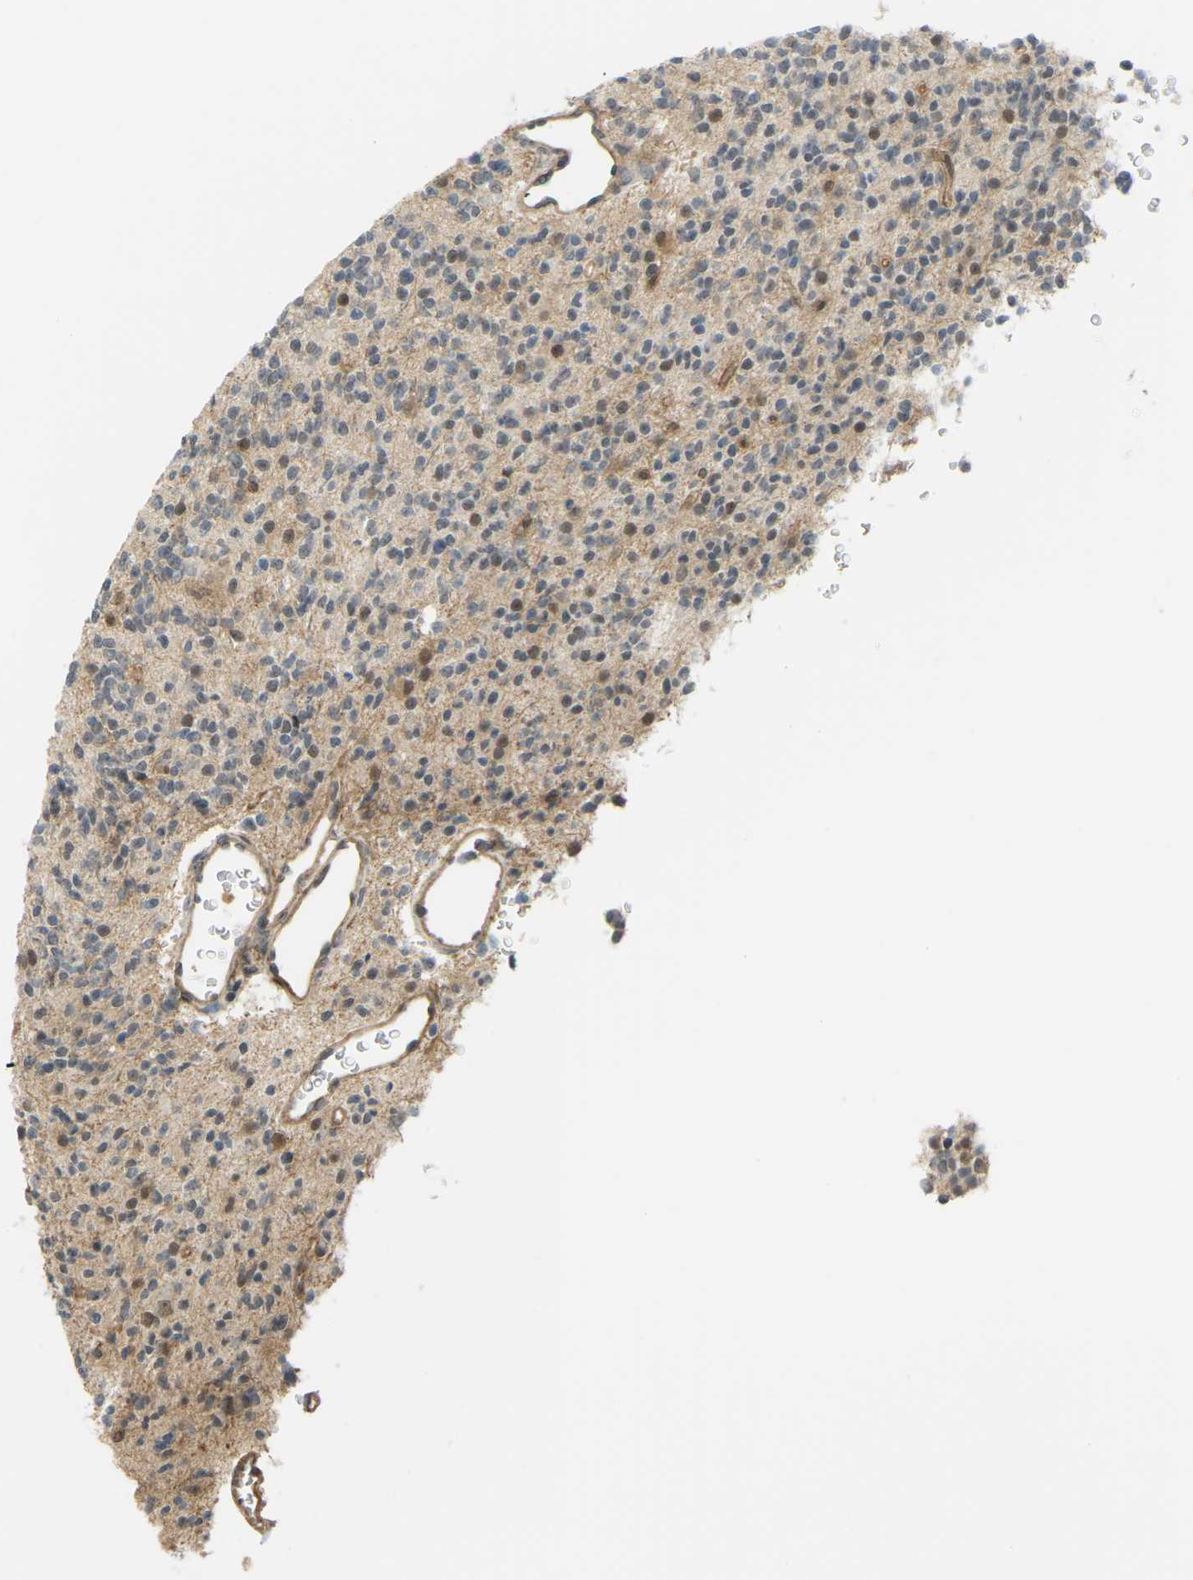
{"staining": {"intensity": "moderate", "quantity": "25%-75%", "location": "nuclear"}, "tissue": "glioma", "cell_type": "Tumor cells", "image_type": "cancer", "snomed": [{"axis": "morphology", "description": "Glioma, malignant, High grade"}, {"axis": "topography", "description": "Brain"}], "caption": "Brown immunohistochemical staining in glioma exhibits moderate nuclear expression in about 25%-75% of tumor cells. (brown staining indicates protein expression, while blue staining denotes nuclei).", "gene": "SERPINB5", "patient": {"sex": "male", "age": 34}}